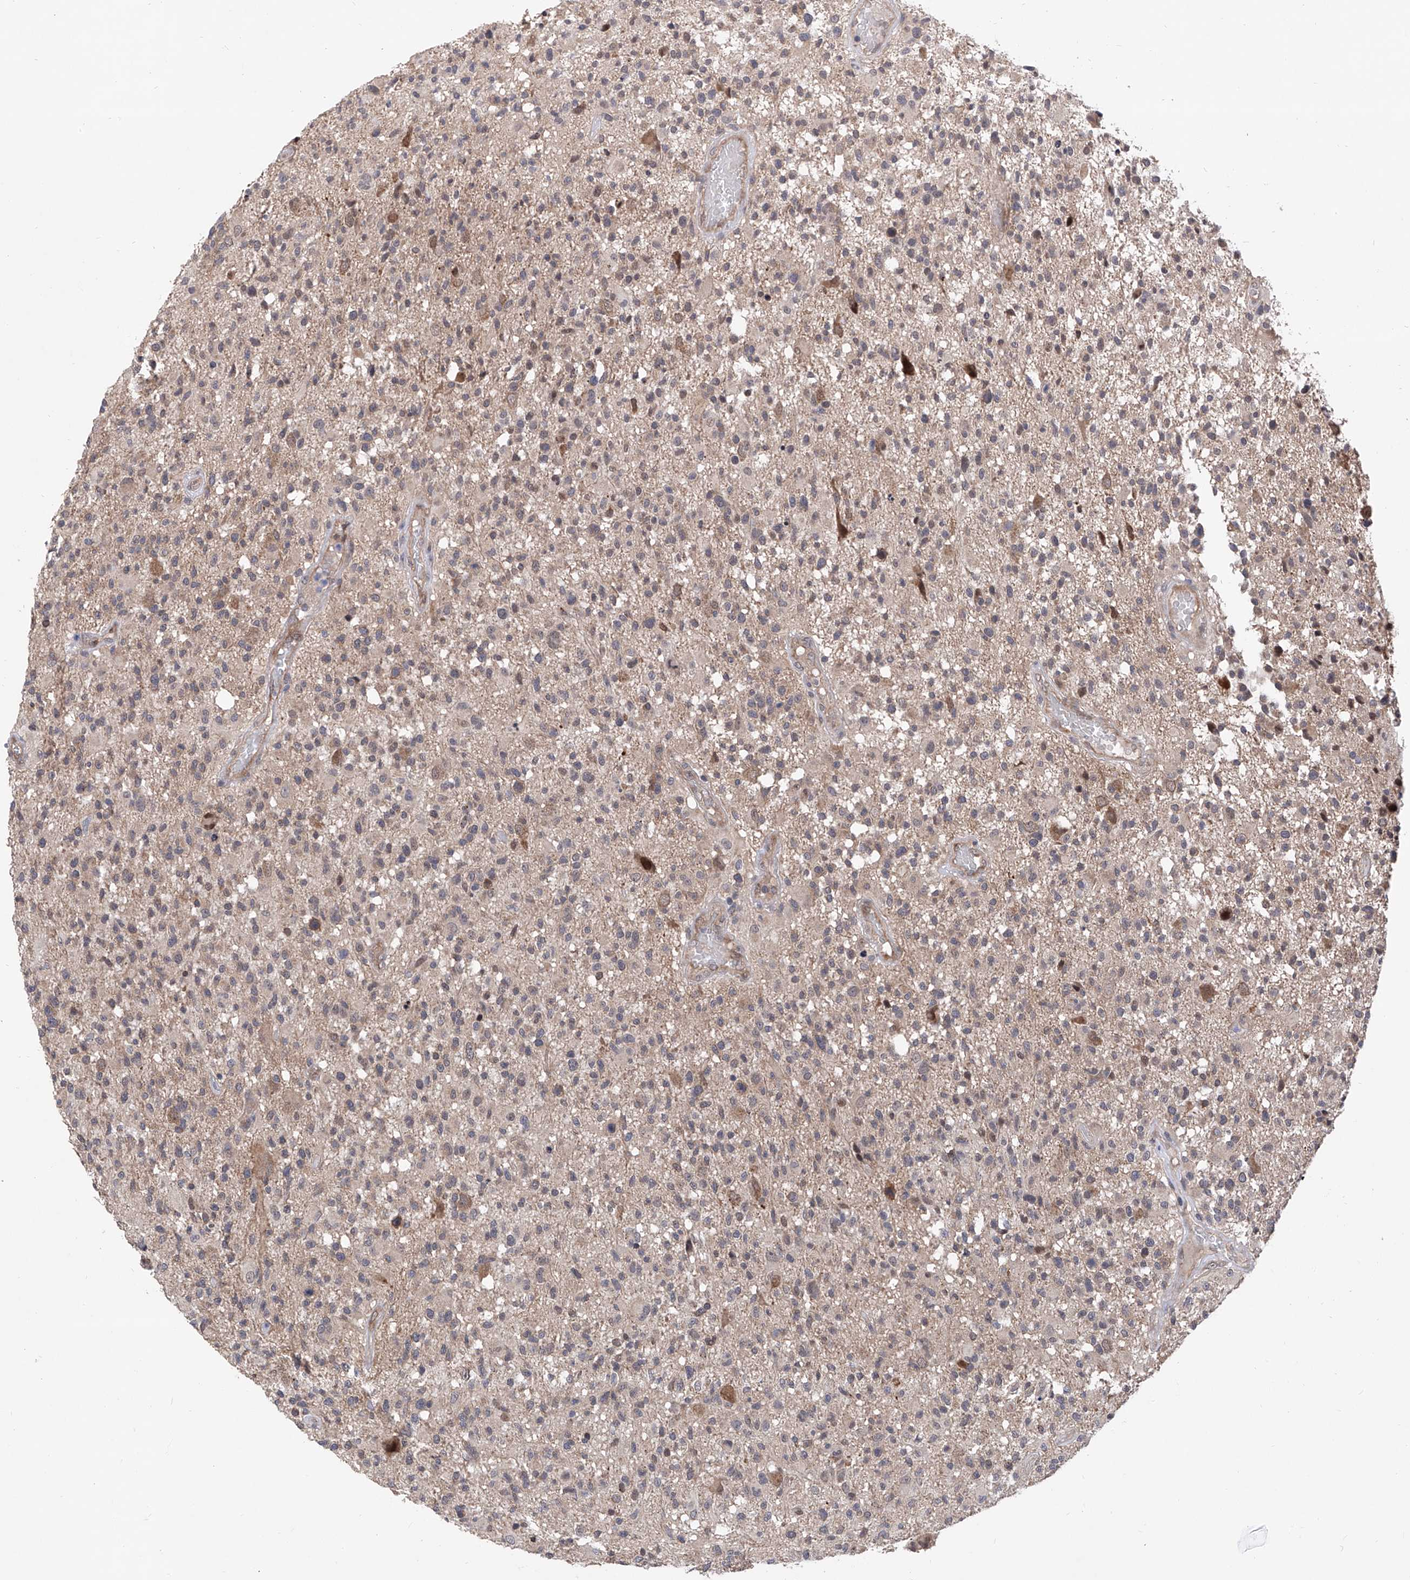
{"staining": {"intensity": "weak", "quantity": "<25%", "location": "cytoplasmic/membranous"}, "tissue": "glioma", "cell_type": "Tumor cells", "image_type": "cancer", "snomed": [{"axis": "morphology", "description": "Glioma, malignant, High grade"}, {"axis": "morphology", "description": "Glioblastoma, NOS"}, {"axis": "topography", "description": "Brain"}], "caption": "A histopathology image of glioblastoma stained for a protein displays no brown staining in tumor cells.", "gene": "USP45", "patient": {"sex": "male", "age": 60}}